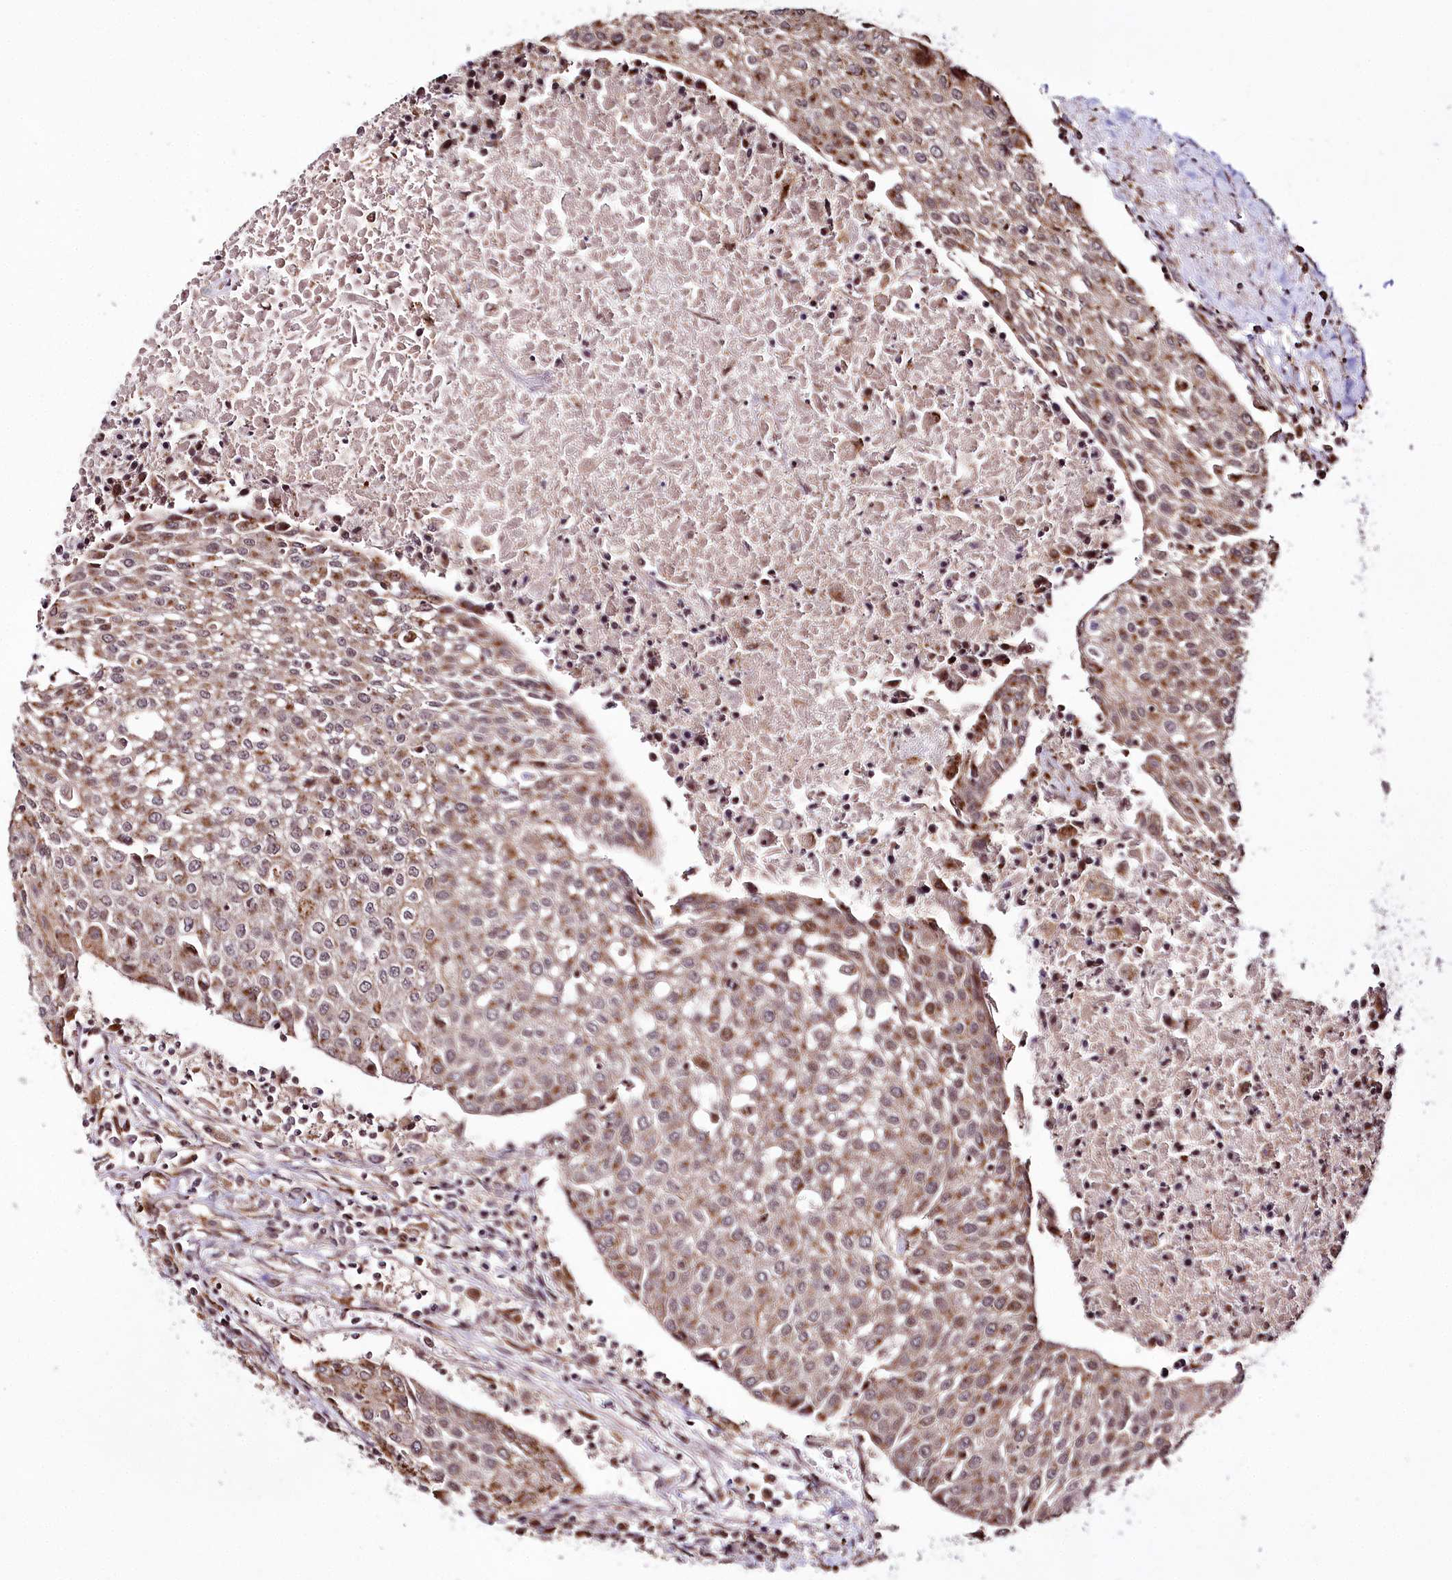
{"staining": {"intensity": "moderate", "quantity": "25%-75%", "location": "cytoplasmic/membranous"}, "tissue": "urothelial cancer", "cell_type": "Tumor cells", "image_type": "cancer", "snomed": [{"axis": "morphology", "description": "Urothelial carcinoma, High grade"}, {"axis": "topography", "description": "Urinary bladder"}], "caption": "IHC photomicrograph of neoplastic tissue: urothelial carcinoma (high-grade) stained using immunohistochemistry demonstrates medium levels of moderate protein expression localized specifically in the cytoplasmic/membranous of tumor cells, appearing as a cytoplasmic/membranous brown color.", "gene": "HOXC8", "patient": {"sex": "female", "age": 85}}